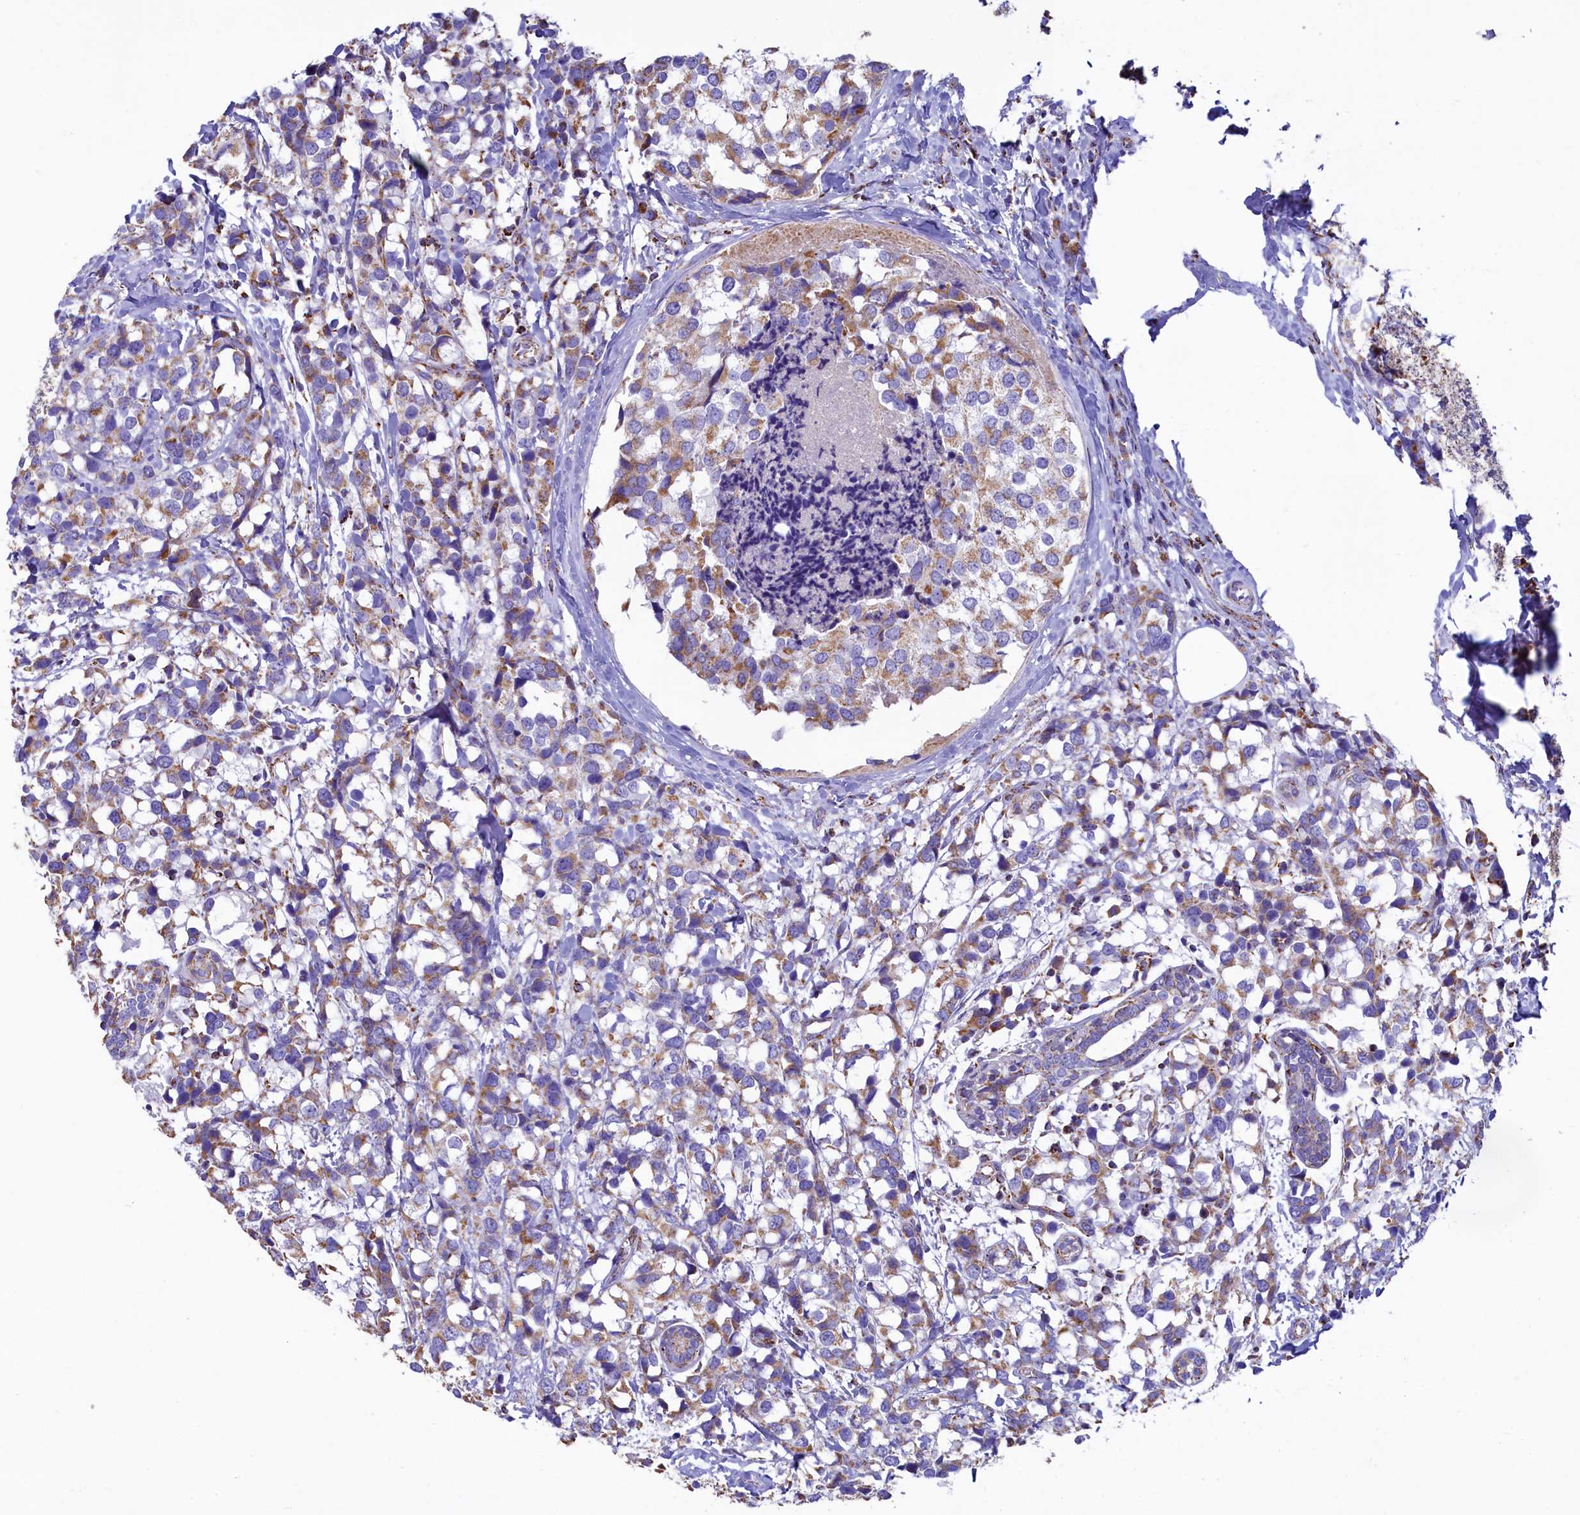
{"staining": {"intensity": "weak", "quantity": "25%-75%", "location": "cytoplasmic/membranous"}, "tissue": "breast cancer", "cell_type": "Tumor cells", "image_type": "cancer", "snomed": [{"axis": "morphology", "description": "Lobular carcinoma"}, {"axis": "topography", "description": "Breast"}], "caption": "This micrograph reveals immunohistochemistry (IHC) staining of lobular carcinoma (breast), with low weak cytoplasmic/membranous expression in approximately 25%-75% of tumor cells.", "gene": "IDH3A", "patient": {"sex": "female", "age": 59}}